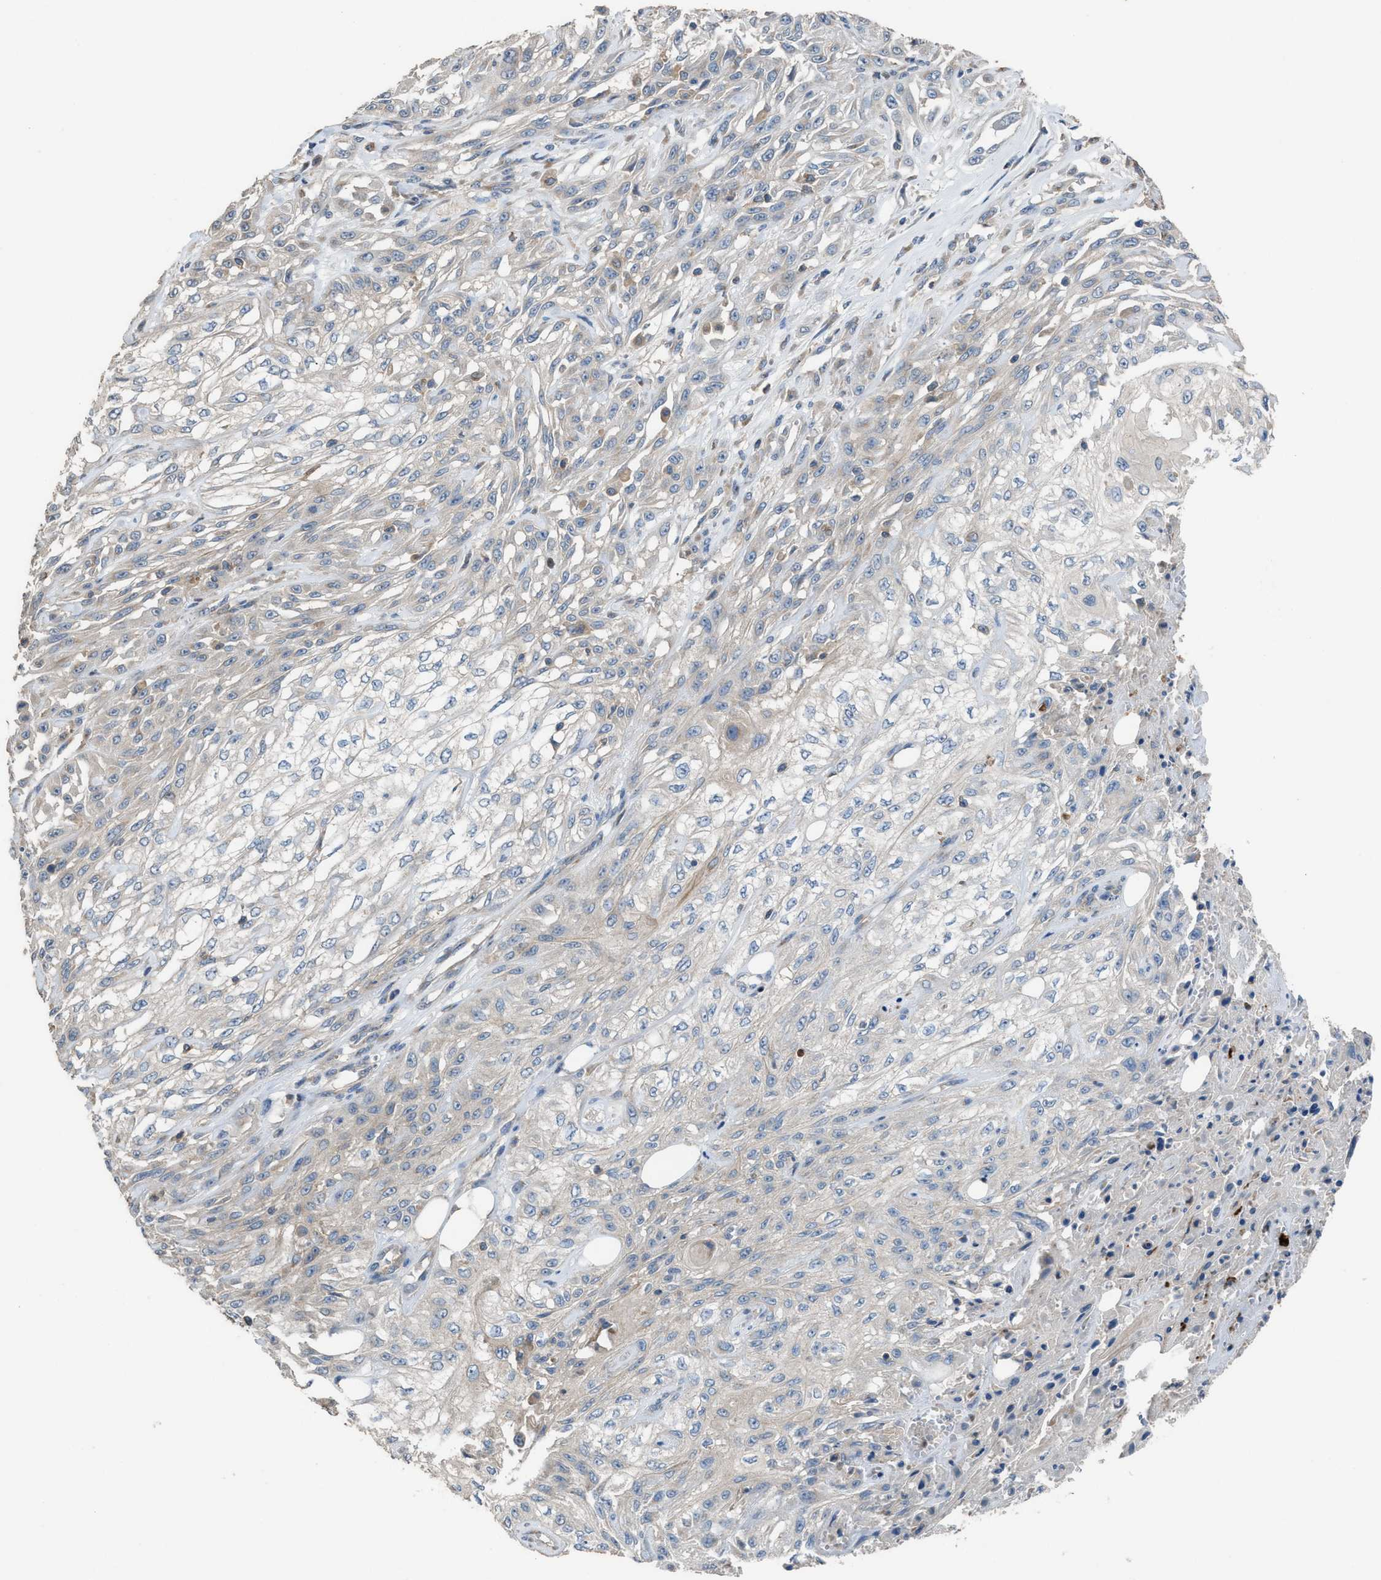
{"staining": {"intensity": "negative", "quantity": "none", "location": "none"}, "tissue": "skin cancer", "cell_type": "Tumor cells", "image_type": "cancer", "snomed": [{"axis": "morphology", "description": "Squamous cell carcinoma, NOS"}, {"axis": "morphology", "description": "Squamous cell carcinoma, metastatic, NOS"}, {"axis": "topography", "description": "Skin"}, {"axis": "topography", "description": "Lymph node"}], "caption": "IHC of human skin cancer exhibits no staining in tumor cells.", "gene": "TPK1", "patient": {"sex": "male", "age": 75}}